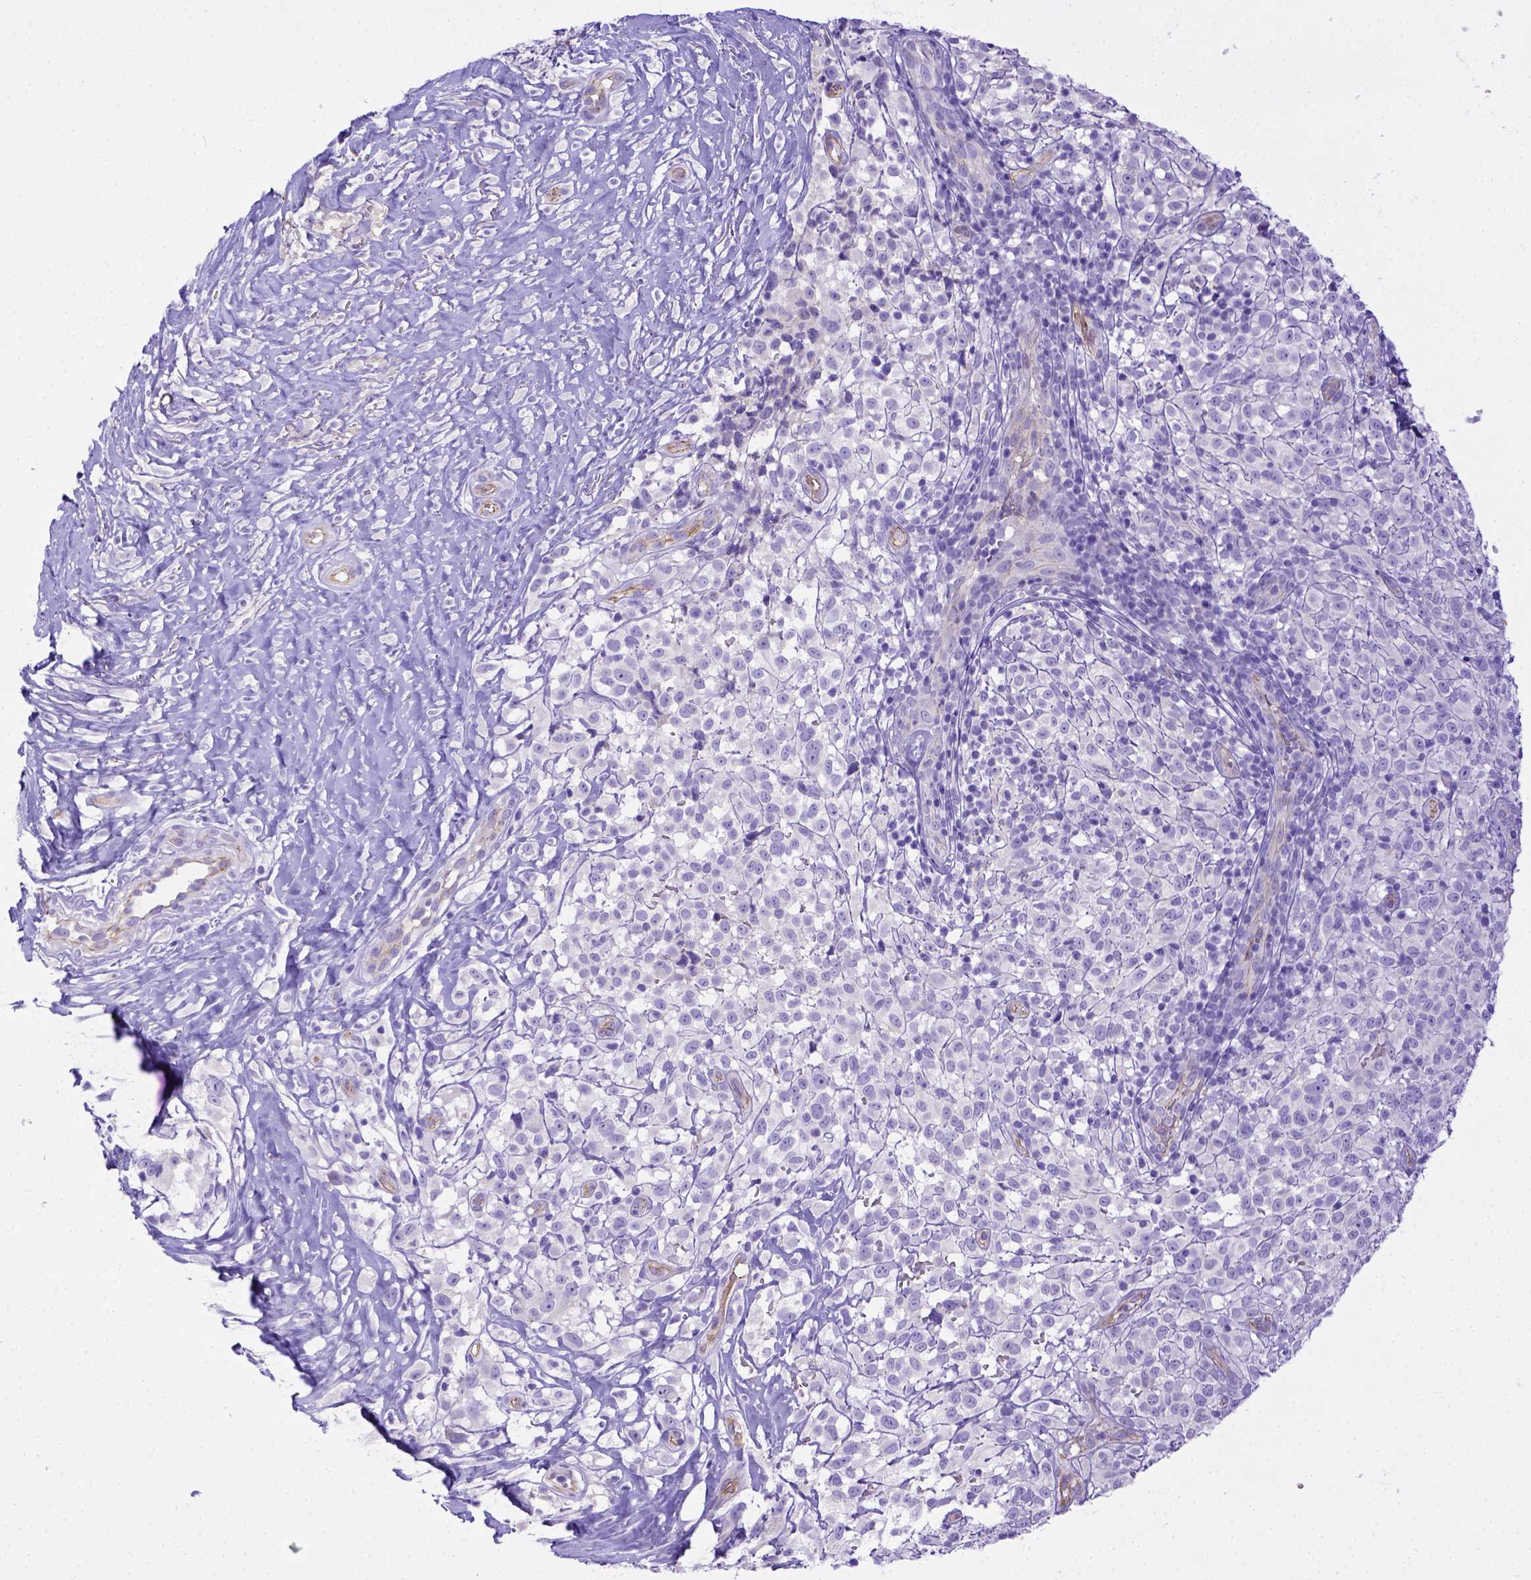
{"staining": {"intensity": "negative", "quantity": "none", "location": "none"}, "tissue": "melanoma", "cell_type": "Tumor cells", "image_type": "cancer", "snomed": [{"axis": "morphology", "description": "Malignant melanoma, NOS"}, {"axis": "topography", "description": "Skin"}], "caption": "Tumor cells are negative for brown protein staining in malignant melanoma.", "gene": "LRRC18", "patient": {"sex": "male", "age": 85}}